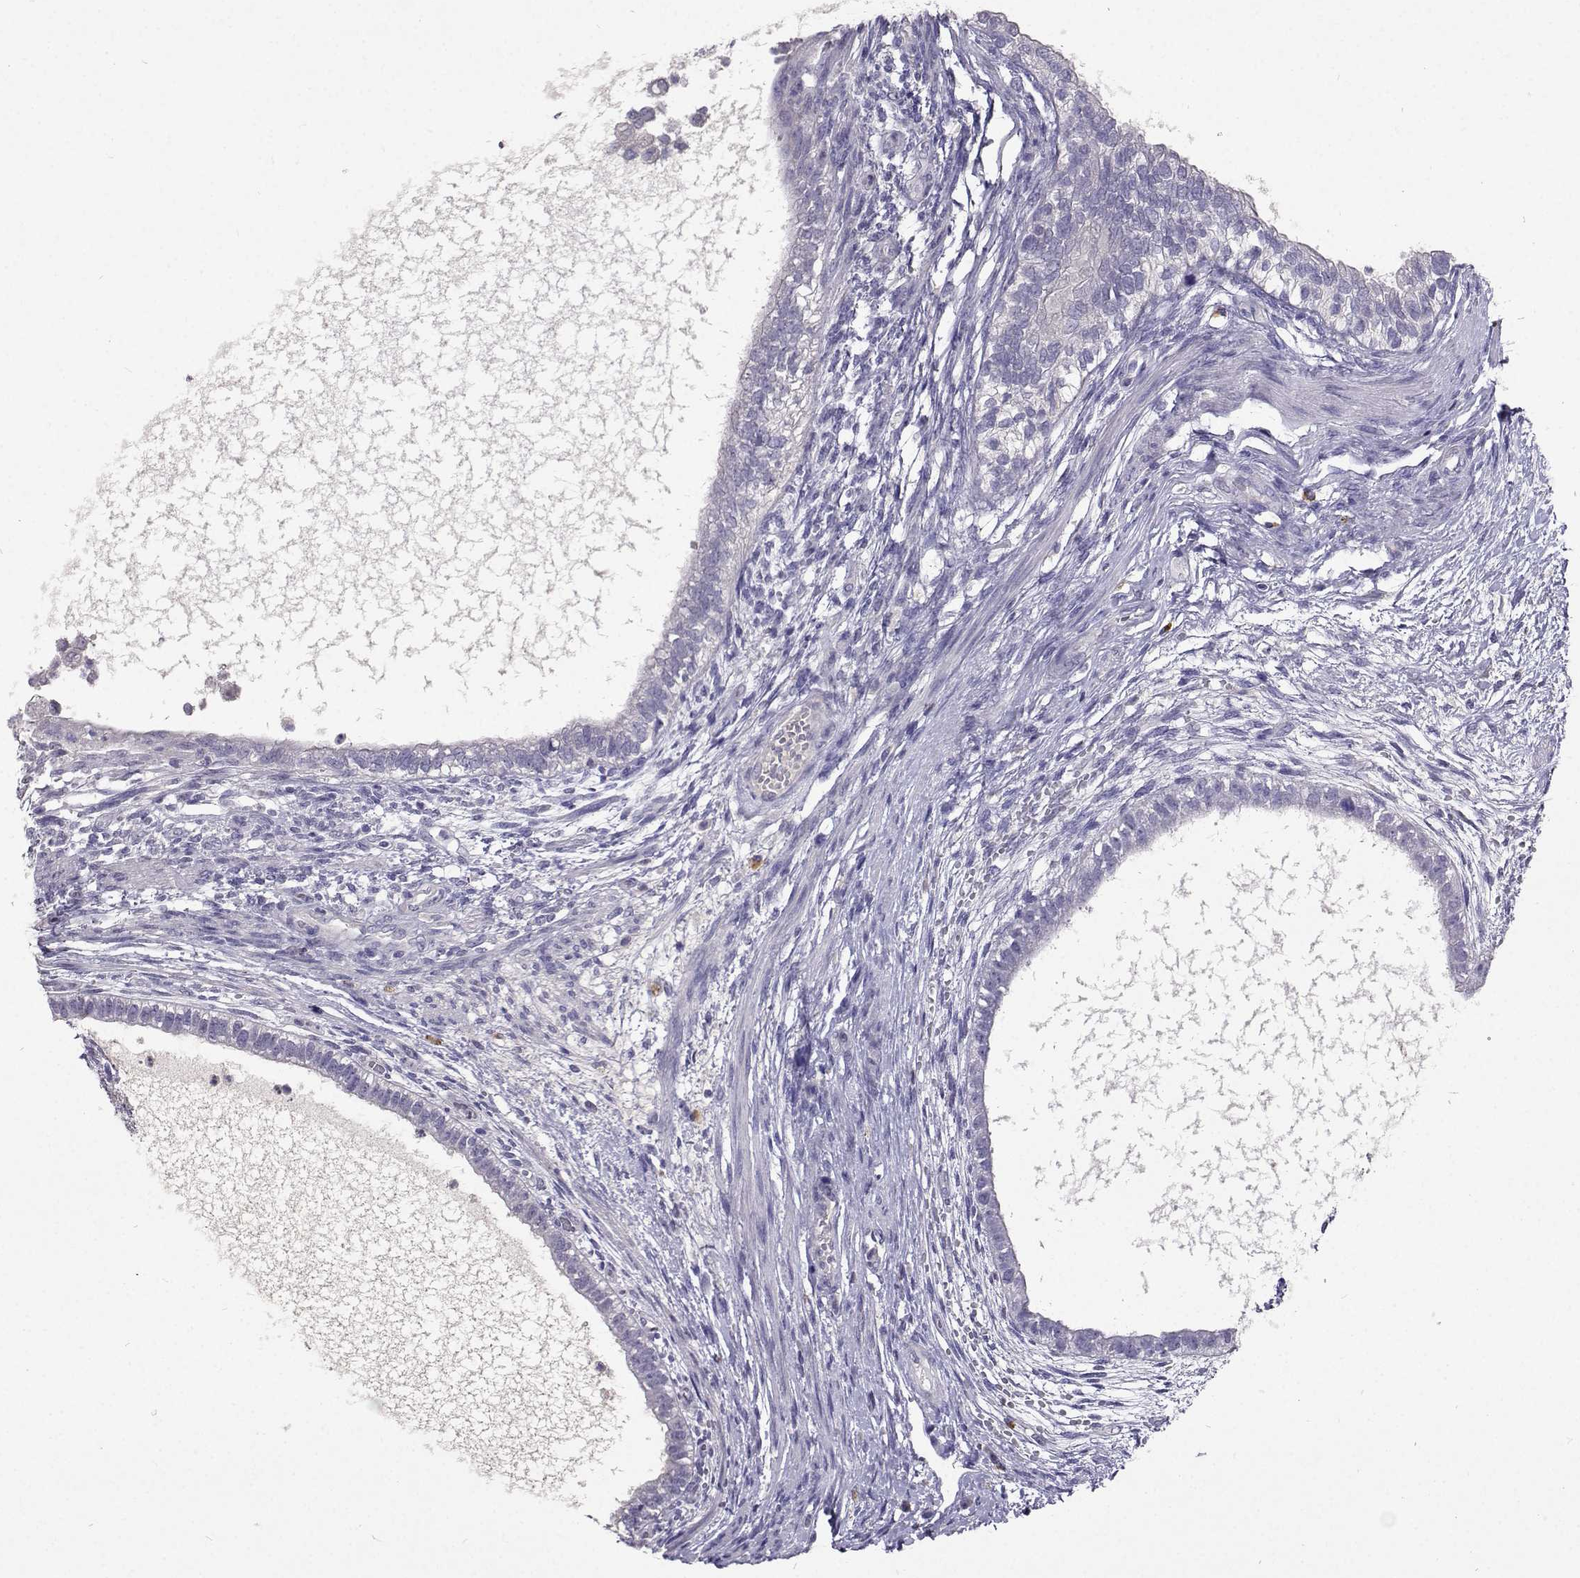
{"staining": {"intensity": "negative", "quantity": "none", "location": "none"}, "tissue": "testis cancer", "cell_type": "Tumor cells", "image_type": "cancer", "snomed": [{"axis": "morphology", "description": "Carcinoma, Embryonal, NOS"}, {"axis": "topography", "description": "Testis"}], "caption": "Micrograph shows no protein positivity in tumor cells of testis cancer tissue.", "gene": "CFAP44", "patient": {"sex": "male", "age": 26}}